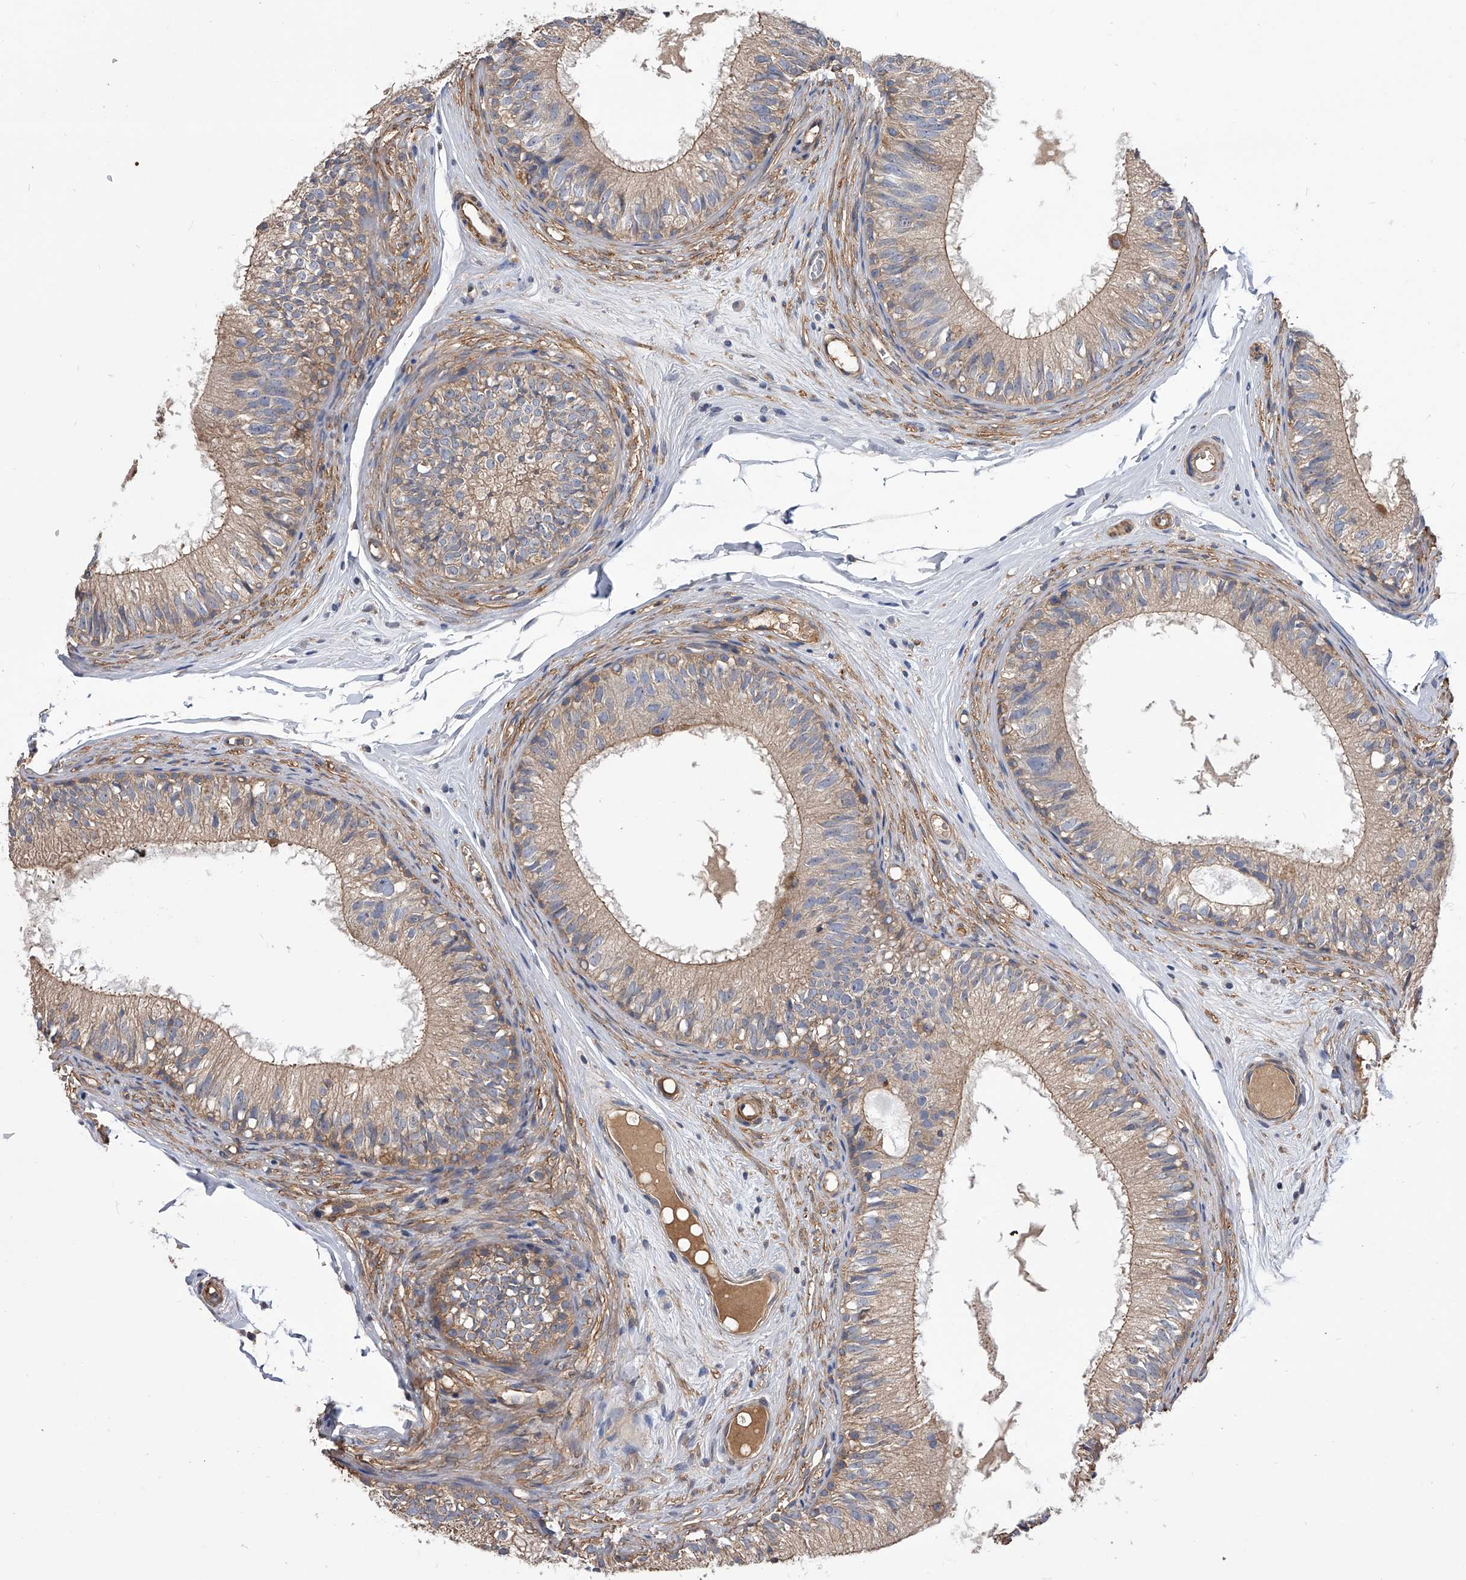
{"staining": {"intensity": "moderate", "quantity": "<25%", "location": "cytoplasmic/membranous"}, "tissue": "epididymis", "cell_type": "Glandular cells", "image_type": "normal", "snomed": [{"axis": "morphology", "description": "Normal tissue, NOS"}, {"axis": "morphology", "description": "Seminoma in situ"}, {"axis": "topography", "description": "Testis"}, {"axis": "topography", "description": "Epididymis"}], "caption": "Moderate cytoplasmic/membranous positivity for a protein is seen in about <25% of glandular cells of normal epididymis using IHC.", "gene": "CUL7", "patient": {"sex": "male", "age": 28}}